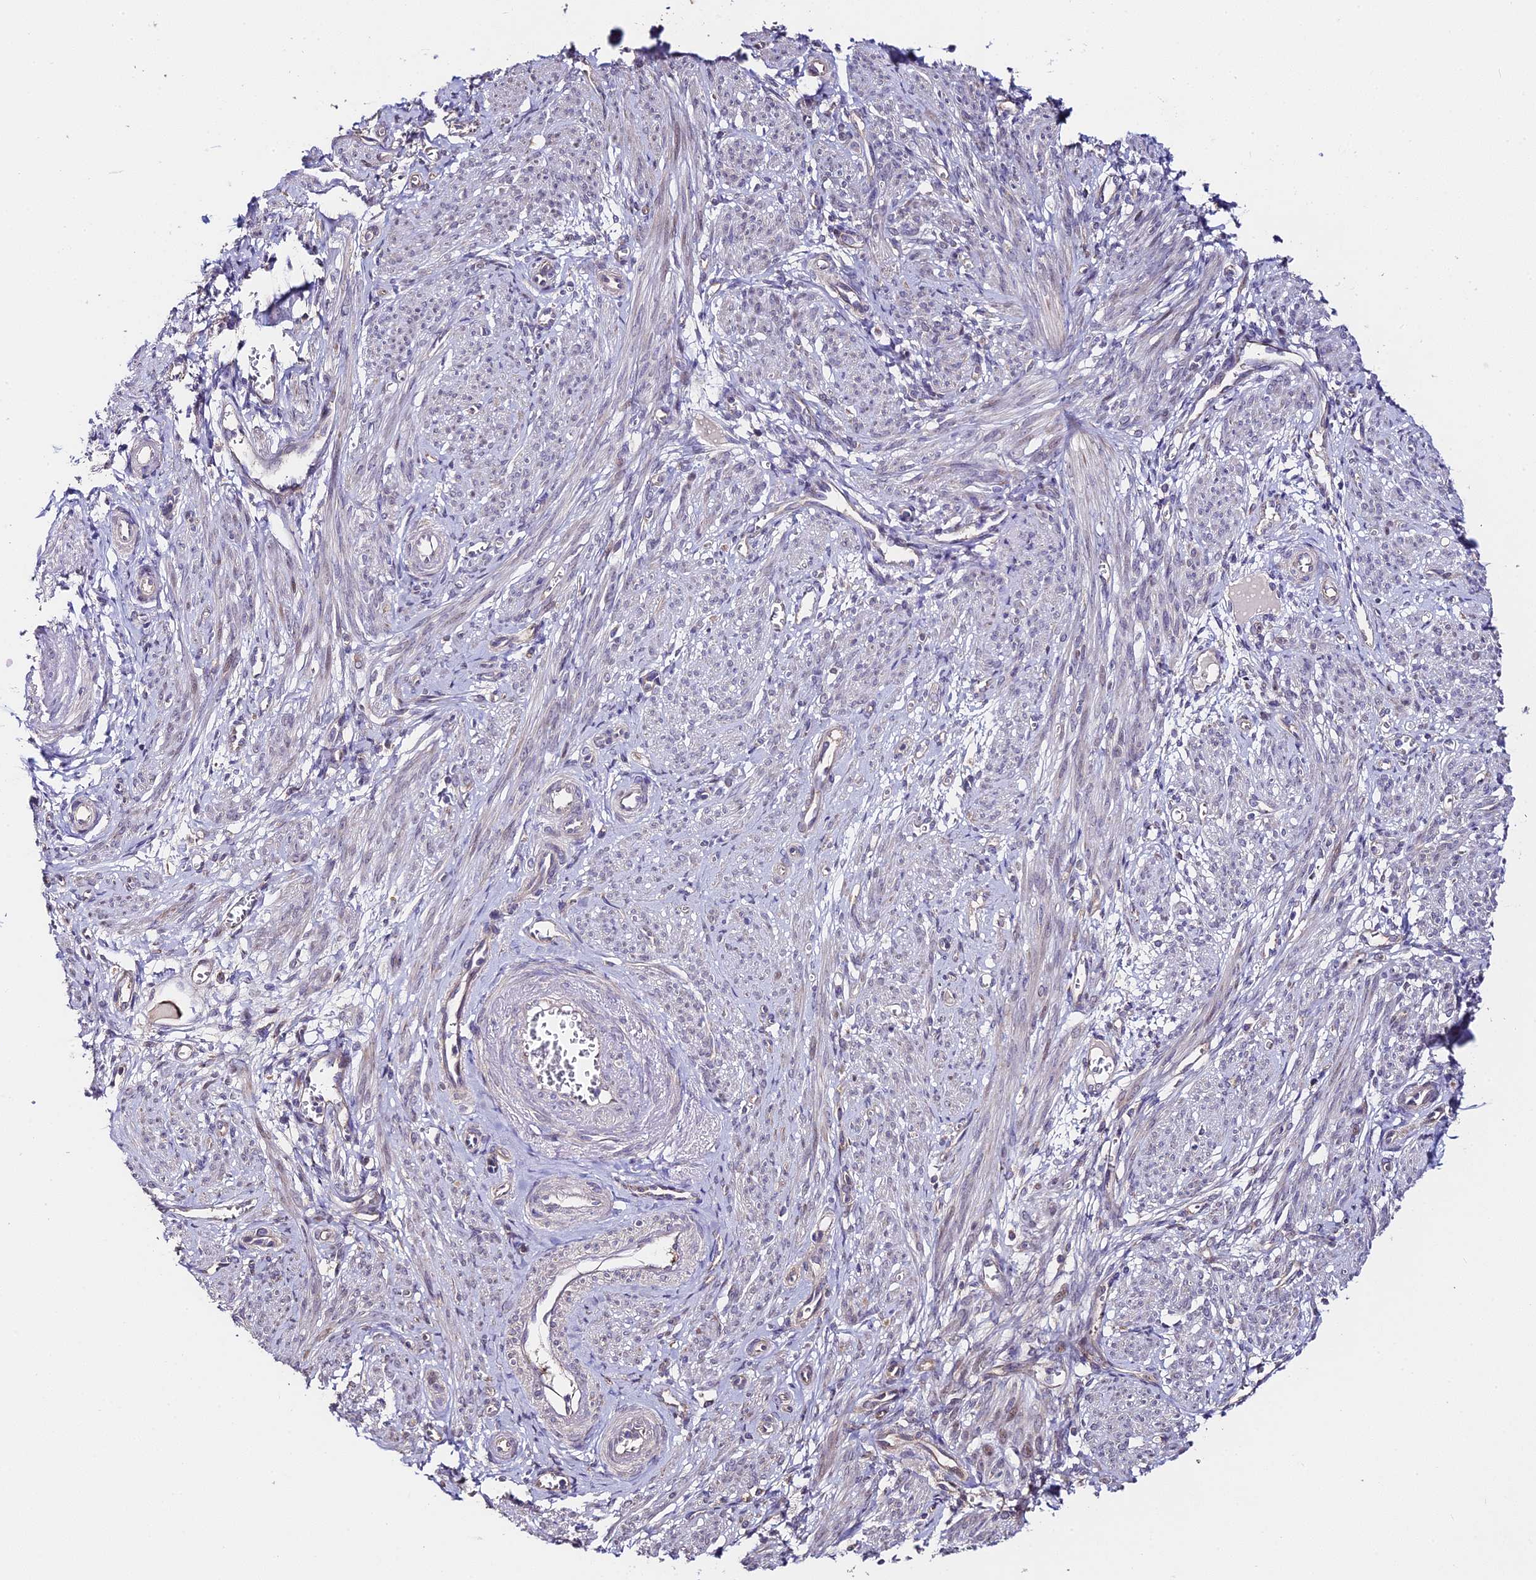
{"staining": {"intensity": "negative", "quantity": "none", "location": "none"}, "tissue": "smooth muscle", "cell_type": "Smooth muscle cells", "image_type": "normal", "snomed": [{"axis": "morphology", "description": "Normal tissue, NOS"}, {"axis": "topography", "description": "Smooth muscle"}], "caption": "Human smooth muscle stained for a protein using IHC shows no expression in smooth muscle cells.", "gene": "C3orf20", "patient": {"sex": "female", "age": 39}}